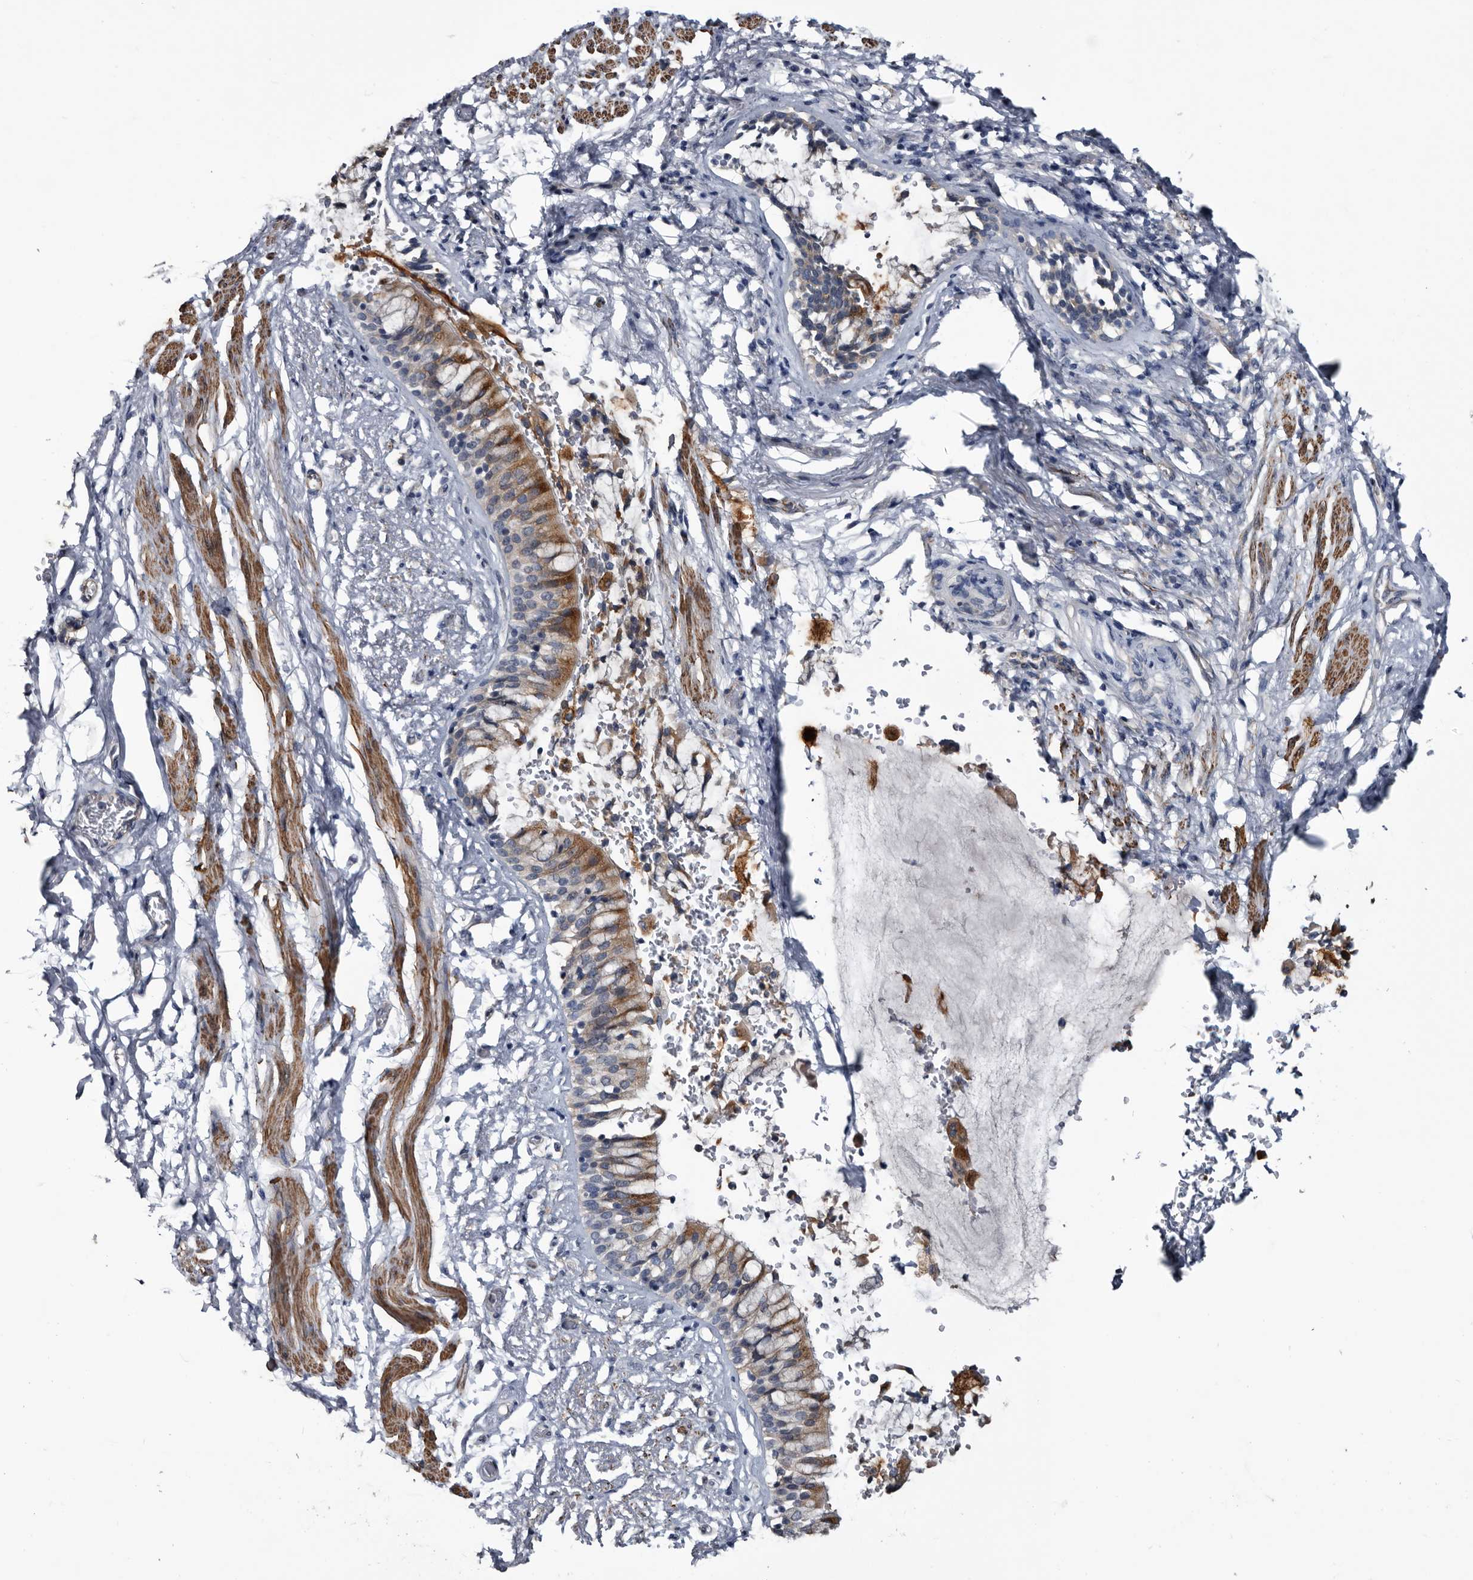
{"staining": {"intensity": "moderate", "quantity": "25%-75%", "location": "cytoplasmic/membranous"}, "tissue": "bronchus", "cell_type": "Respiratory epithelial cells", "image_type": "normal", "snomed": [{"axis": "morphology", "description": "Normal tissue, NOS"}, {"axis": "morphology", "description": "Inflammation, NOS"}, {"axis": "topography", "description": "Cartilage tissue"}, {"axis": "topography", "description": "Bronchus"}, {"axis": "topography", "description": "Lung"}], "caption": "A photomicrograph of human bronchus stained for a protein displays moderate cytoplasmic/membranous brown staining in respiratory epithelial cells.", "gene": "IARS1", "patient": {"sex": "female", "age": 64}}